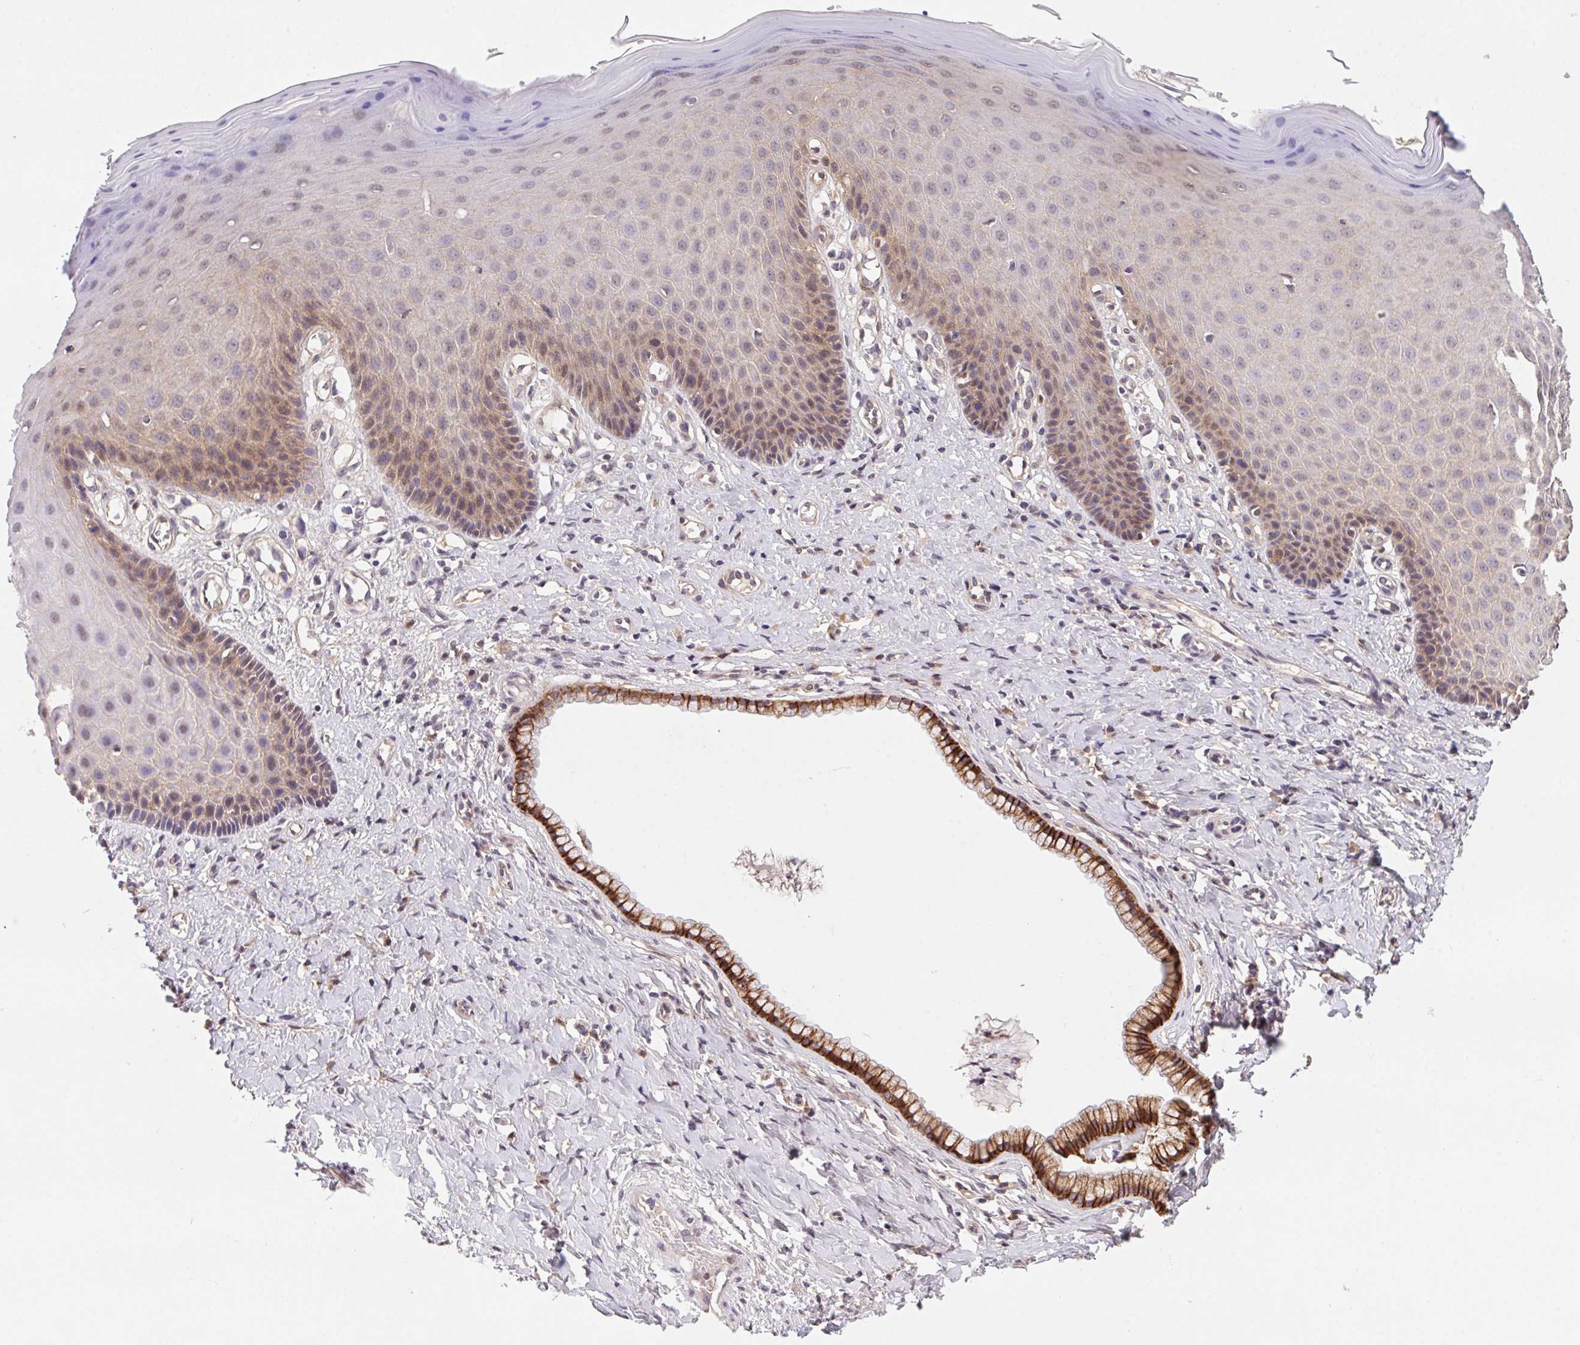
{"staining": {"intensity": "weak", "quantity": "<25%", "location": "cytoplasmic/membranous"}, "tissue": "vagina", "cell_type": "Squamous epithelial cells", "image_type": "normal", "snomed": [{"axis": "morphology", "description": "Normal tissue, NOS"}, {"axis": "topography", "description": "Vagina"}], "caption": "Squamous epithelial cells show no significant protein expression in benign vagina. (Stains: DAB immunohistochemistry (IHC) with hematoxylin counter stain, Microscopy: brightfield microscopy at high magnification).", "gene": "SLC52A2", "patient": {"sex": "female", "age": 83}}